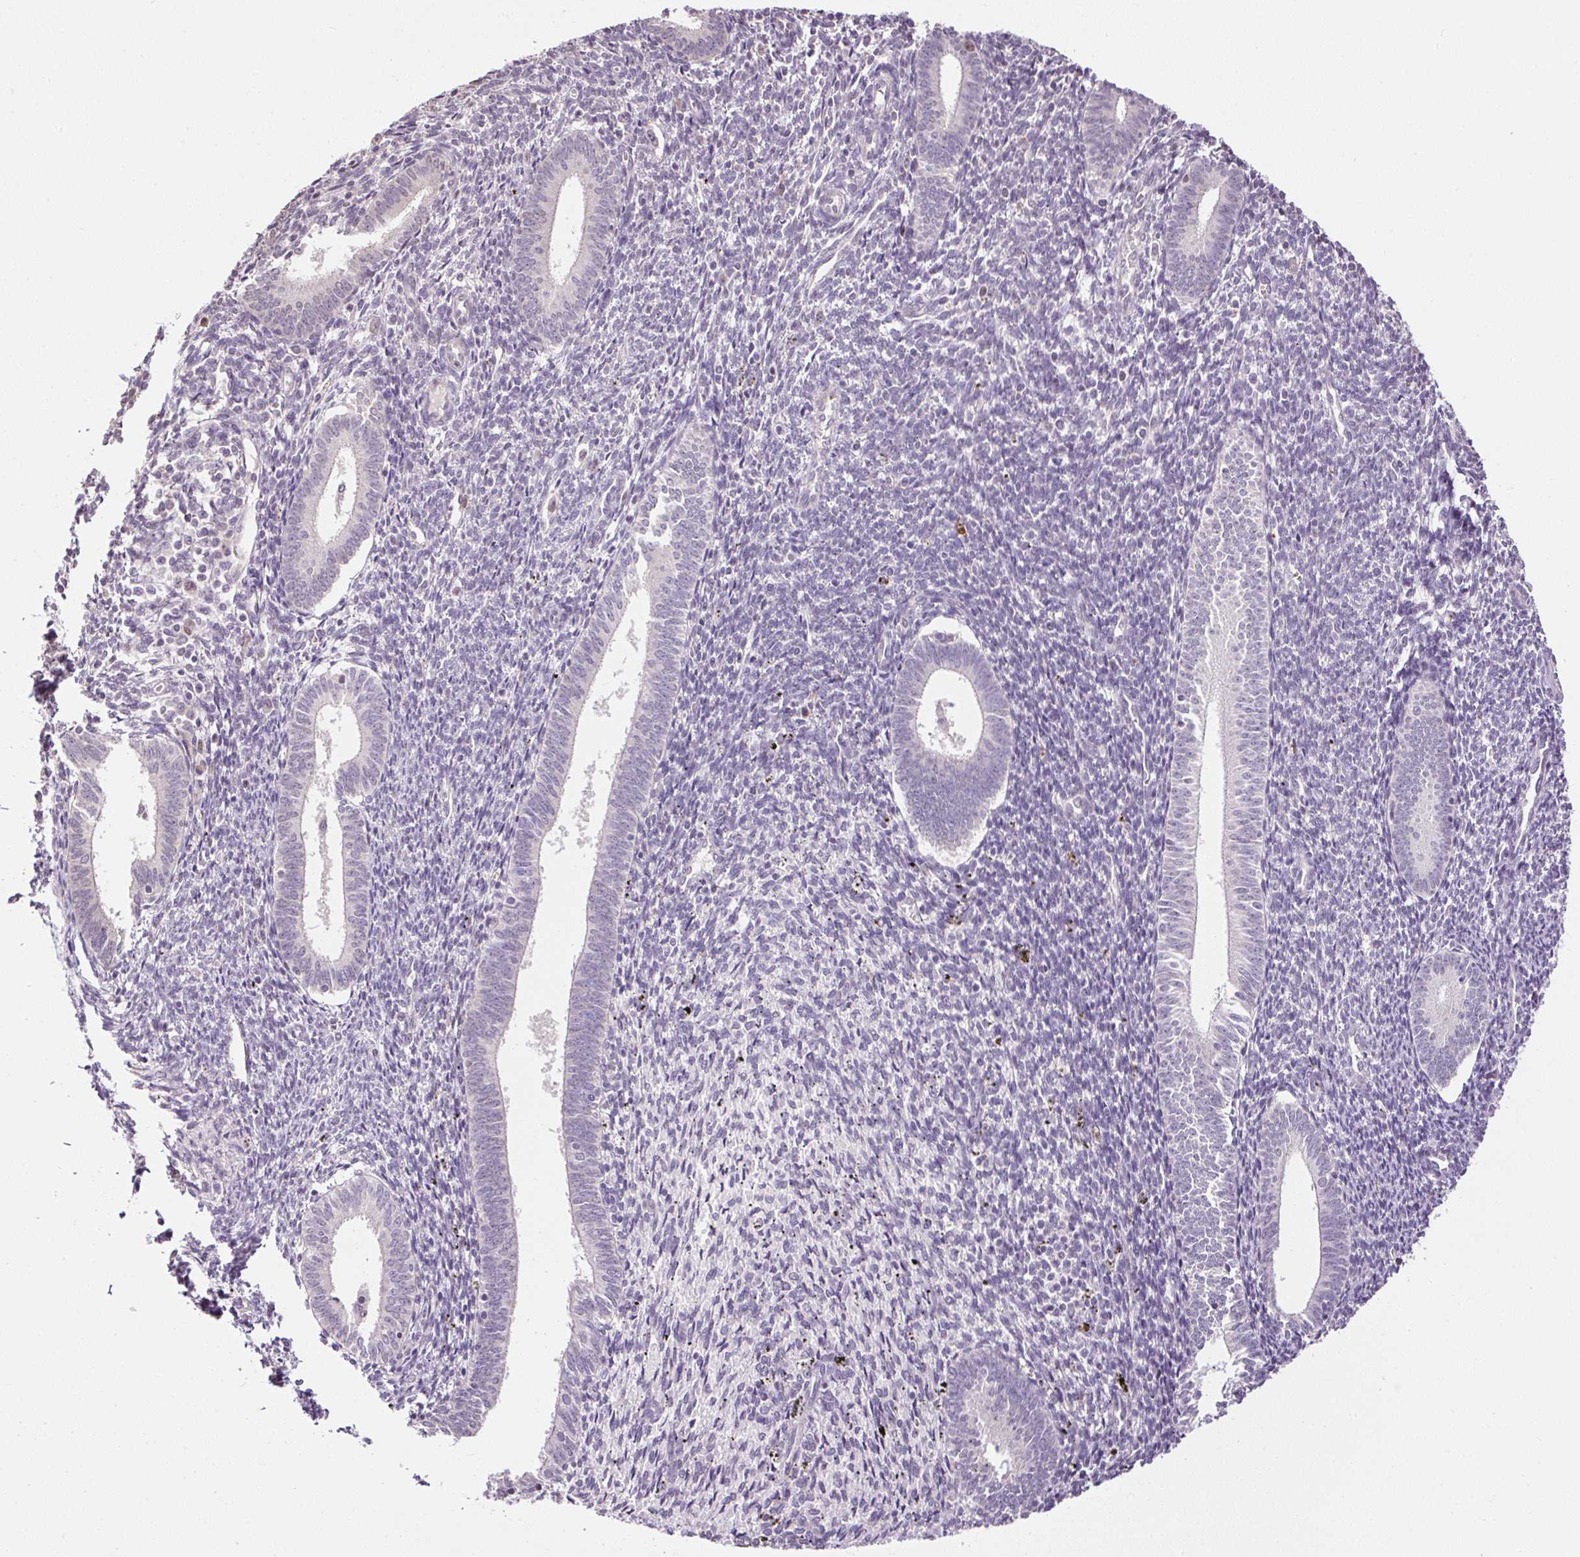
{"staining": {"intensity": "negative", "quantity": "none", "location": "none"}, "tissue": "endometrium", "cell_type": "Cells in endometrial stroma", "image_type": "normal", "snomed": [{"axis": "morphology", "description": "Normal tissue, NOS"}, {"axis": "topography", "description": "Endometrium"}], "caption": "This is a image of IHC staining of benign endometrium, which shows no expression in cells in endometrial stroma.", "gene": "RACGAP1", "patient": {"sex": "female", "age": 41}}